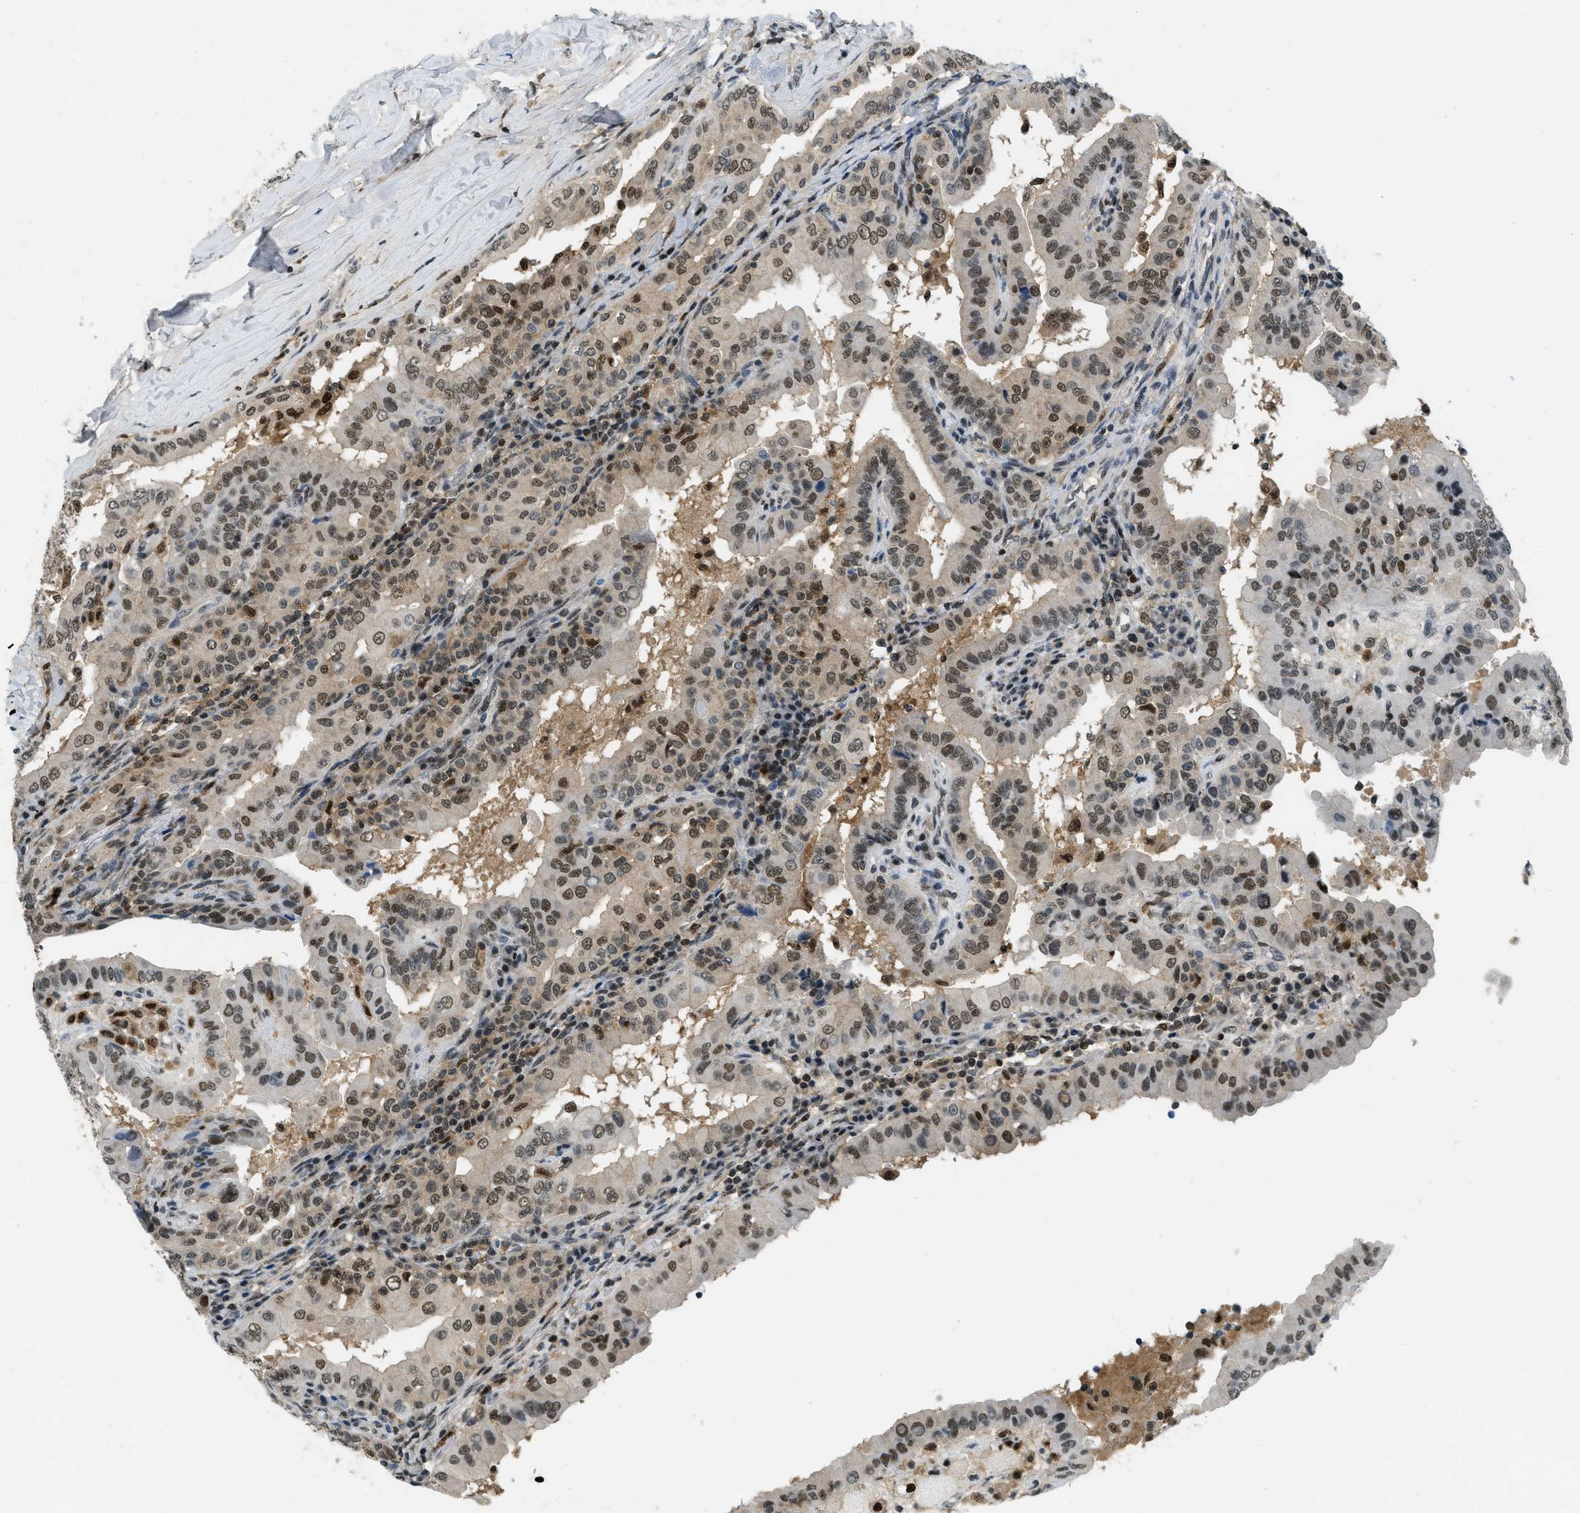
{"staining": {"intensity": "moderate", "quantity": ">75%", "location": "nuclear"}, "tissue": "thyroid cancer", "cell_type": "Tumor cells", "image_type": "cancer", "snomed": [{"axis": "morphology", "description": "Papillary adenocarcinoma, NOS"}, {"axis": "topography", "description": "Thyroid gland"}], "caption": "Immunohistochemistry histopathology image of human thyroid papillary adenocarcinoma stained for a protein (brown), which demonstrates medium levels of moderate nuclear staining in about >75% of tumor cells.", "gene": "OGFR", "patient": {"sex": "male", "age": 33}}